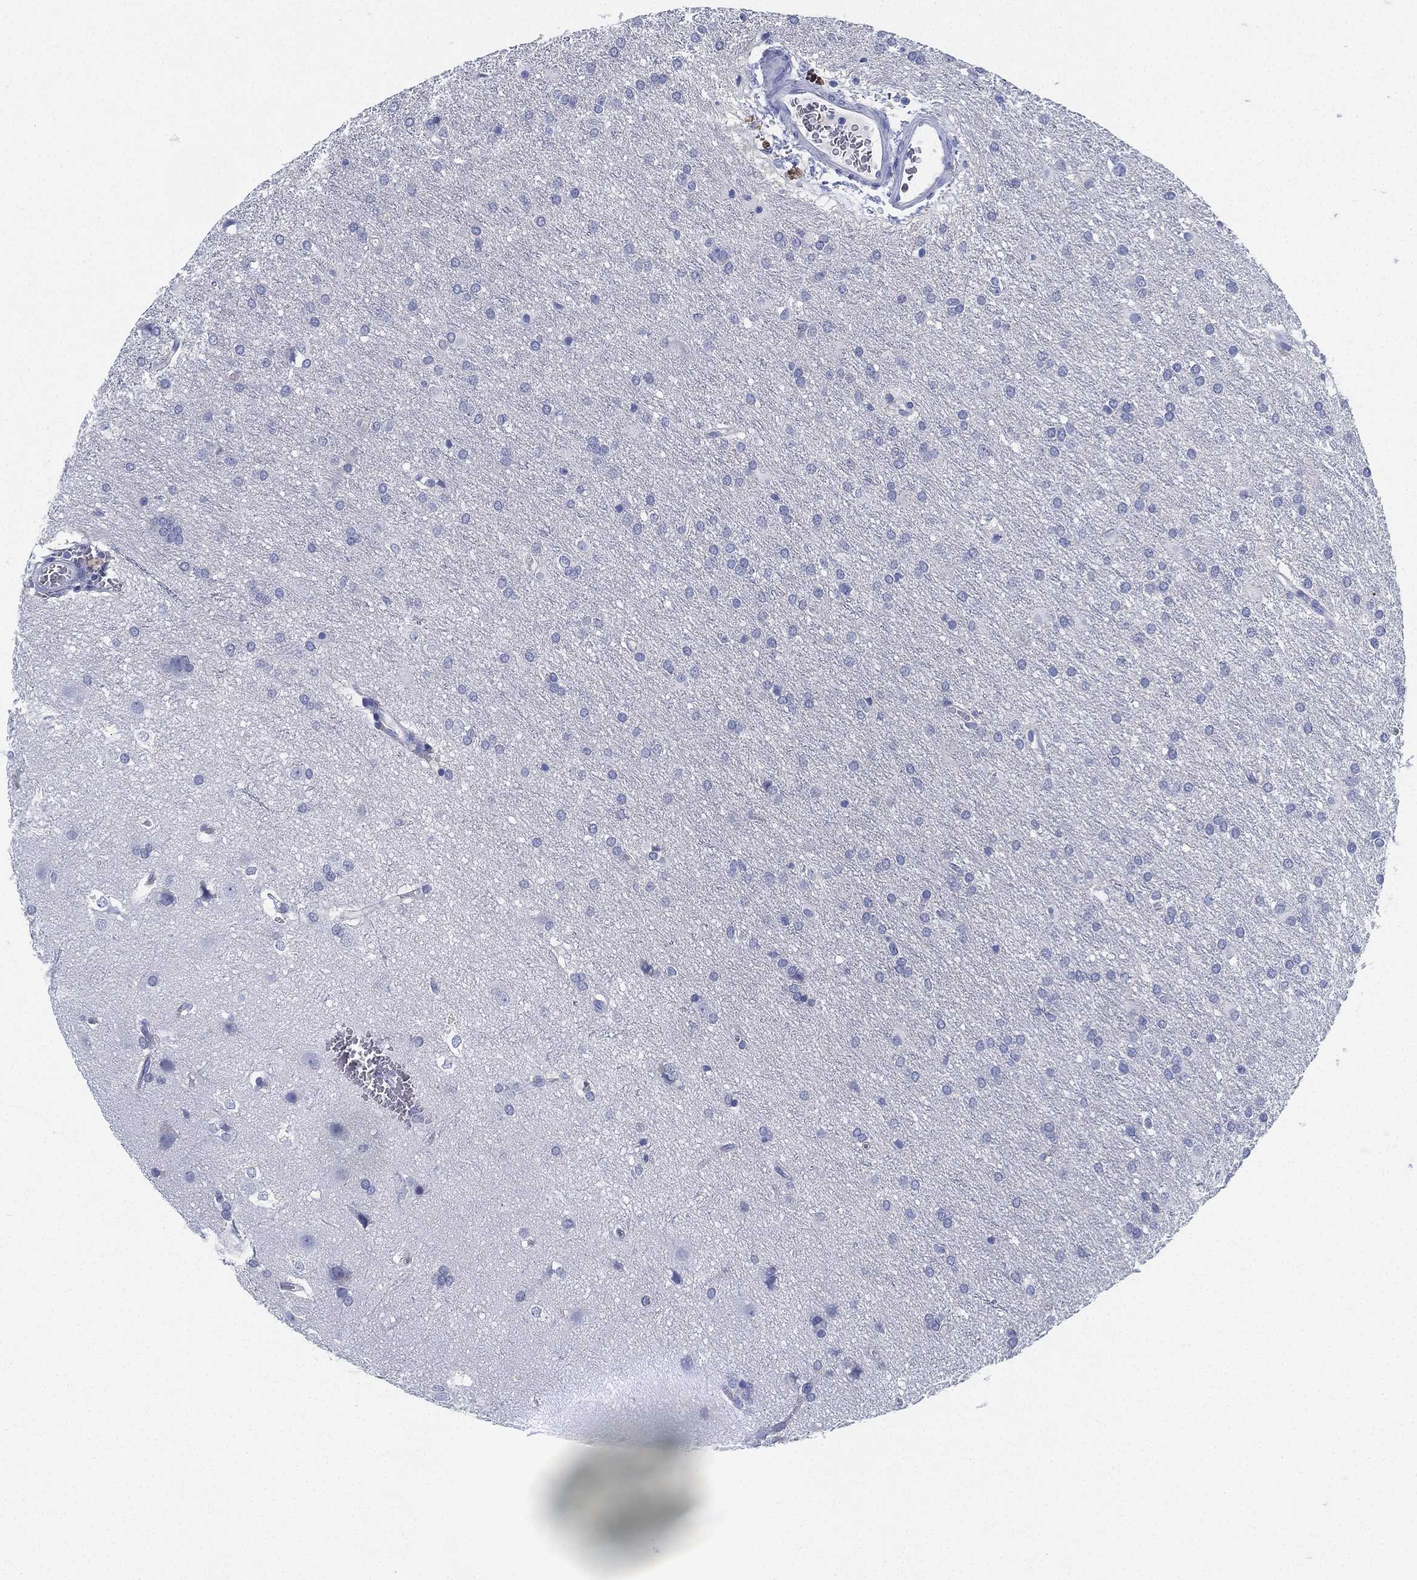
{"staining": {"intensity": "negative", "quantity": "none", "location": "none"}, "tissue": "glioma", "cell_type": "Tumor cells", "image_type": "cancer", "snomed": [{"axis": "morphology", "description": "Glioma, malignant, Low grade"}, {"axis": "topography", "description": "Brain"}], "caption": "Micrograph shows no protein staining in tumor cells of glioma tissue. (DAB immunohistochemistry with hematoxylin counter stain).", "gene": "DEFB121", "patient": {"sex": "female", "age": 32}}